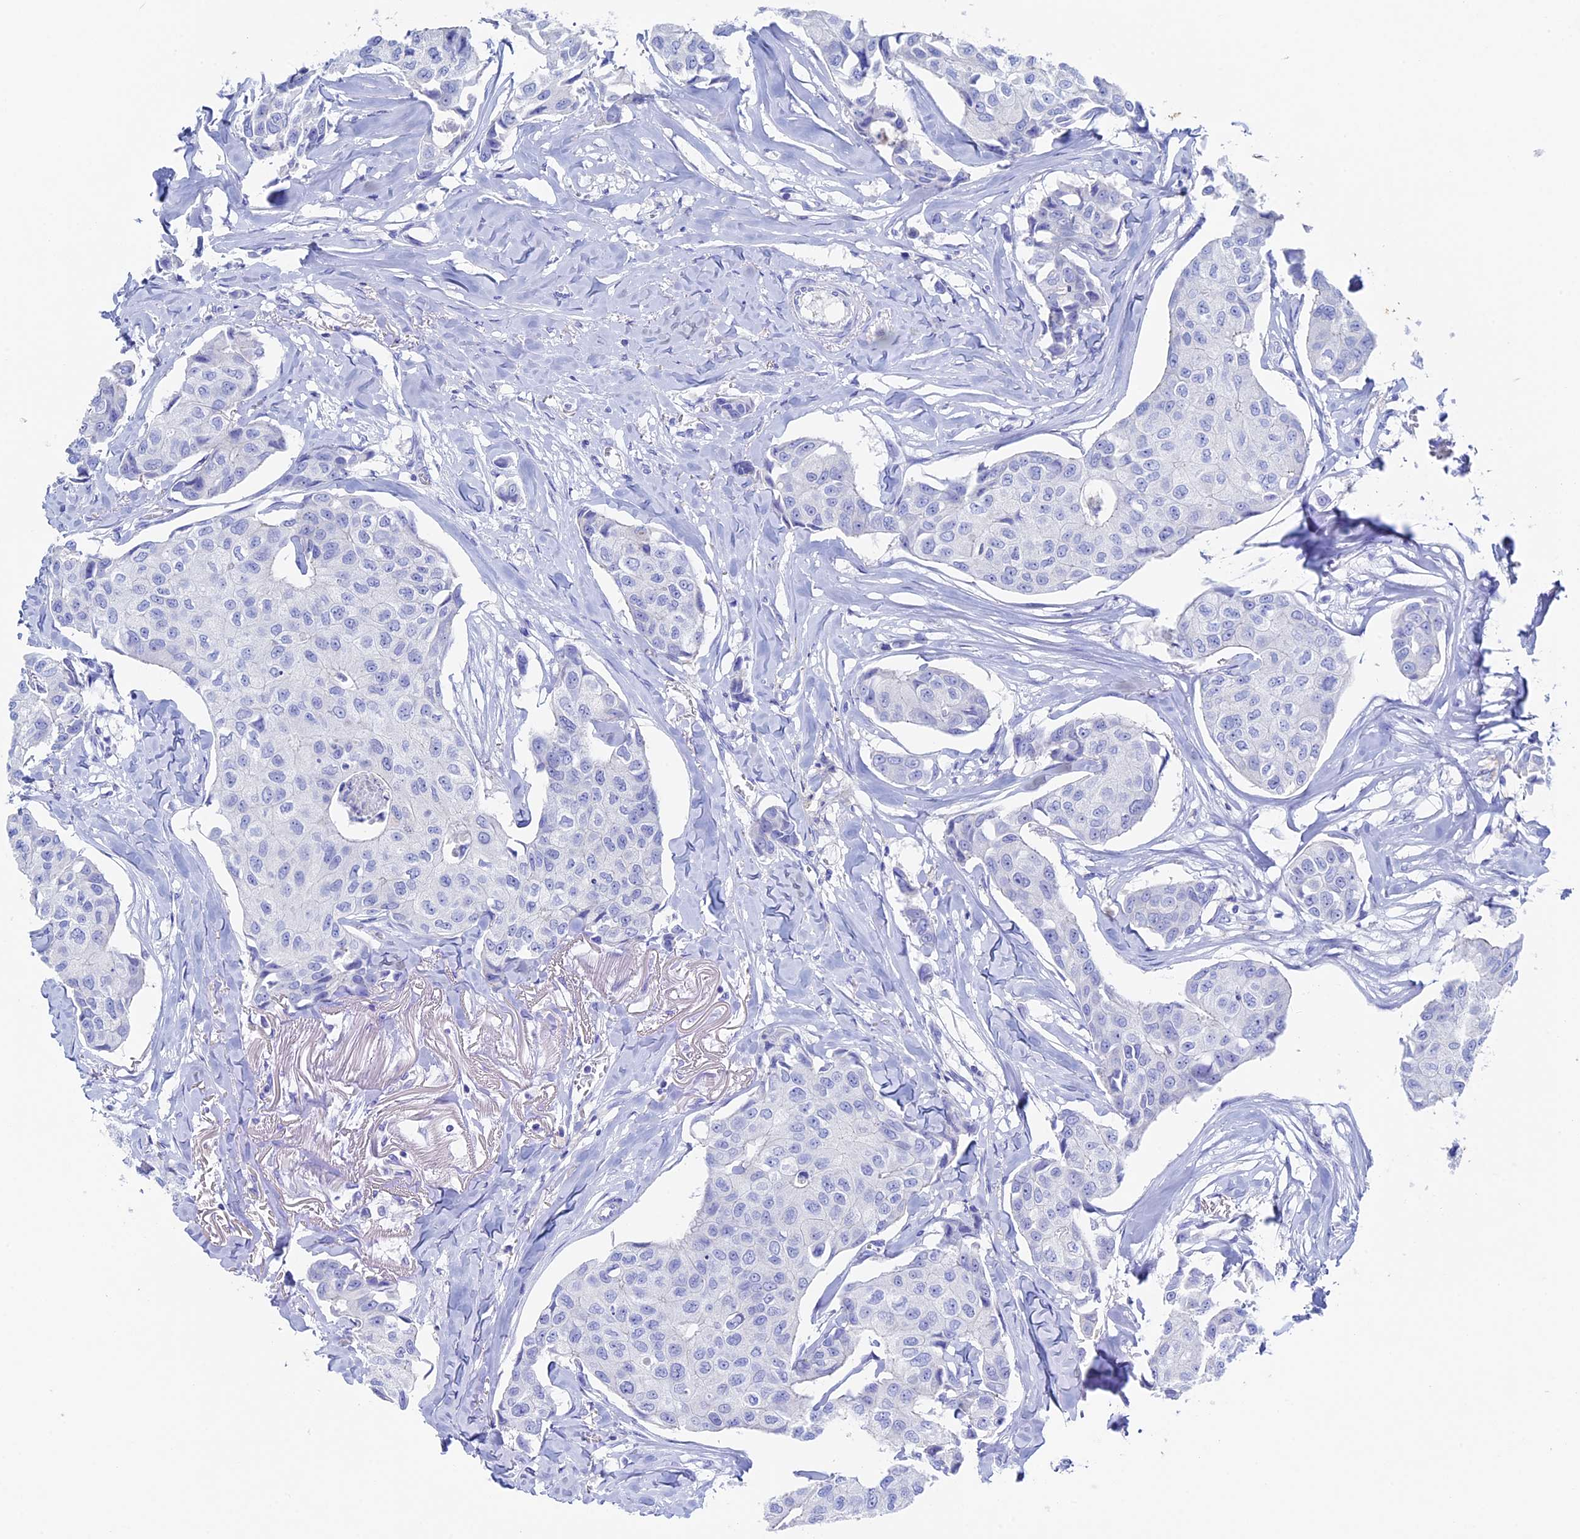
{"staining": {"intensity": "negative", "quantity": "none", "location": "none"}, "tissue": "breast cancer", "cell_type": "Tumor cells", "image_type": "cancer", "snomed": [{"axis": "morphology", "description": "Duct carcinoma"}, {"axis": "topography", "description": "Breast"}], "caption": "This is an immunohistochemistry histopathology image of human invasive ductal carcinoma (breast). There is no staining in tumor cells.", "gene": "UNC119", "patient": {"sex": "female", "age": 80}}